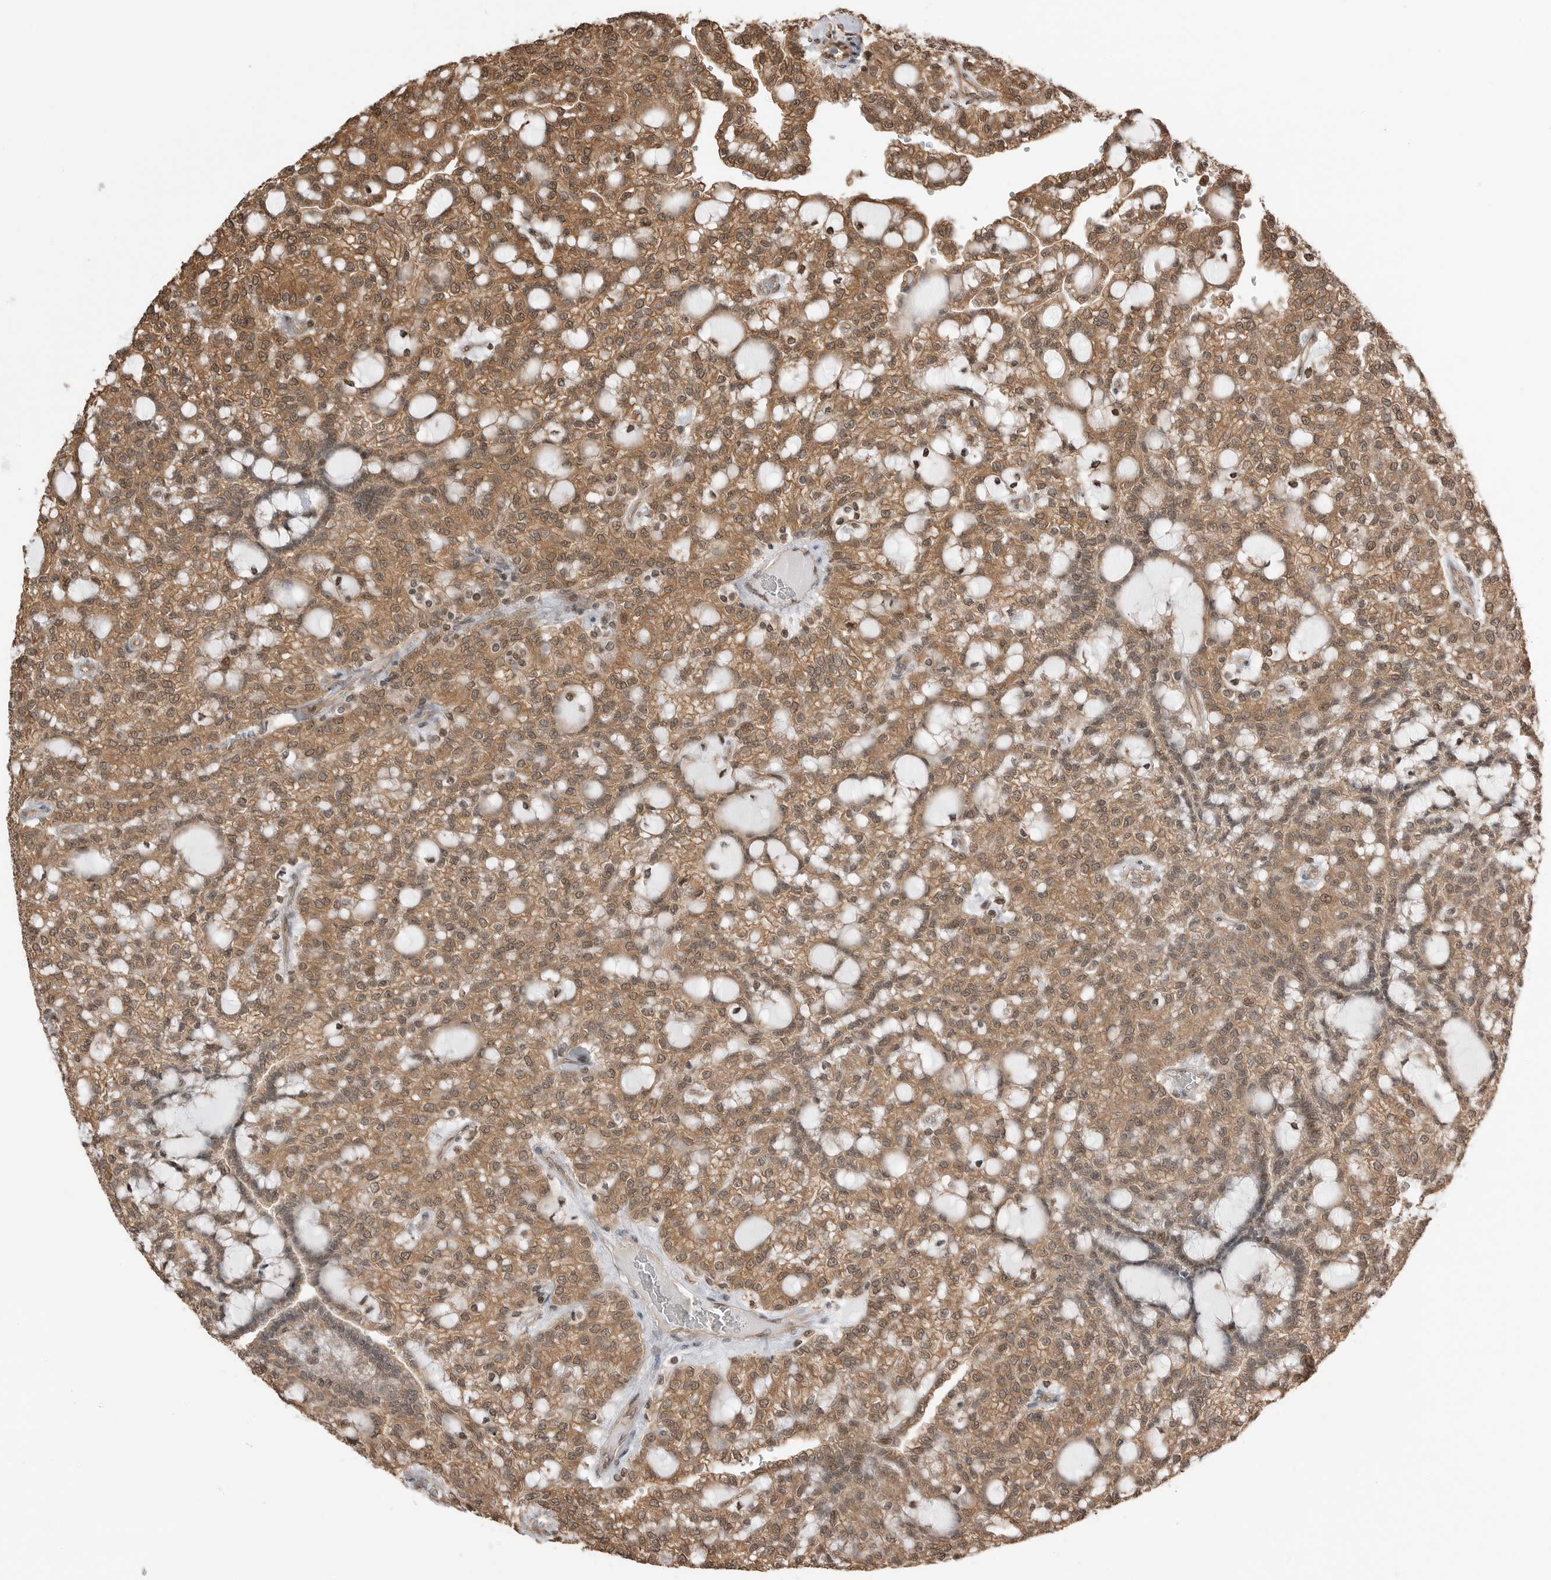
{"staining": {"intensity": "moderate", "quantity": ">75%", "location": "cytoplasmic/membranous"}, "tissue": "renal cancer", "cell_type": "Tumor cells", "image_type": "cancer", "snomed": [{"axis": "morphology", "description": "Adenocarcinoma, NOS"}, {"axis": "topography", "description": "Kidney"}], "caption": "Immunohistochemistry image of renal cancer stained for a protein (brown), which shows medium levels of moderate cytoplasmic/membranous positivity in approximately >75% of tumor cells.", "gene": "PEAK1", "patient": {"sex": "male", "age": 63}}